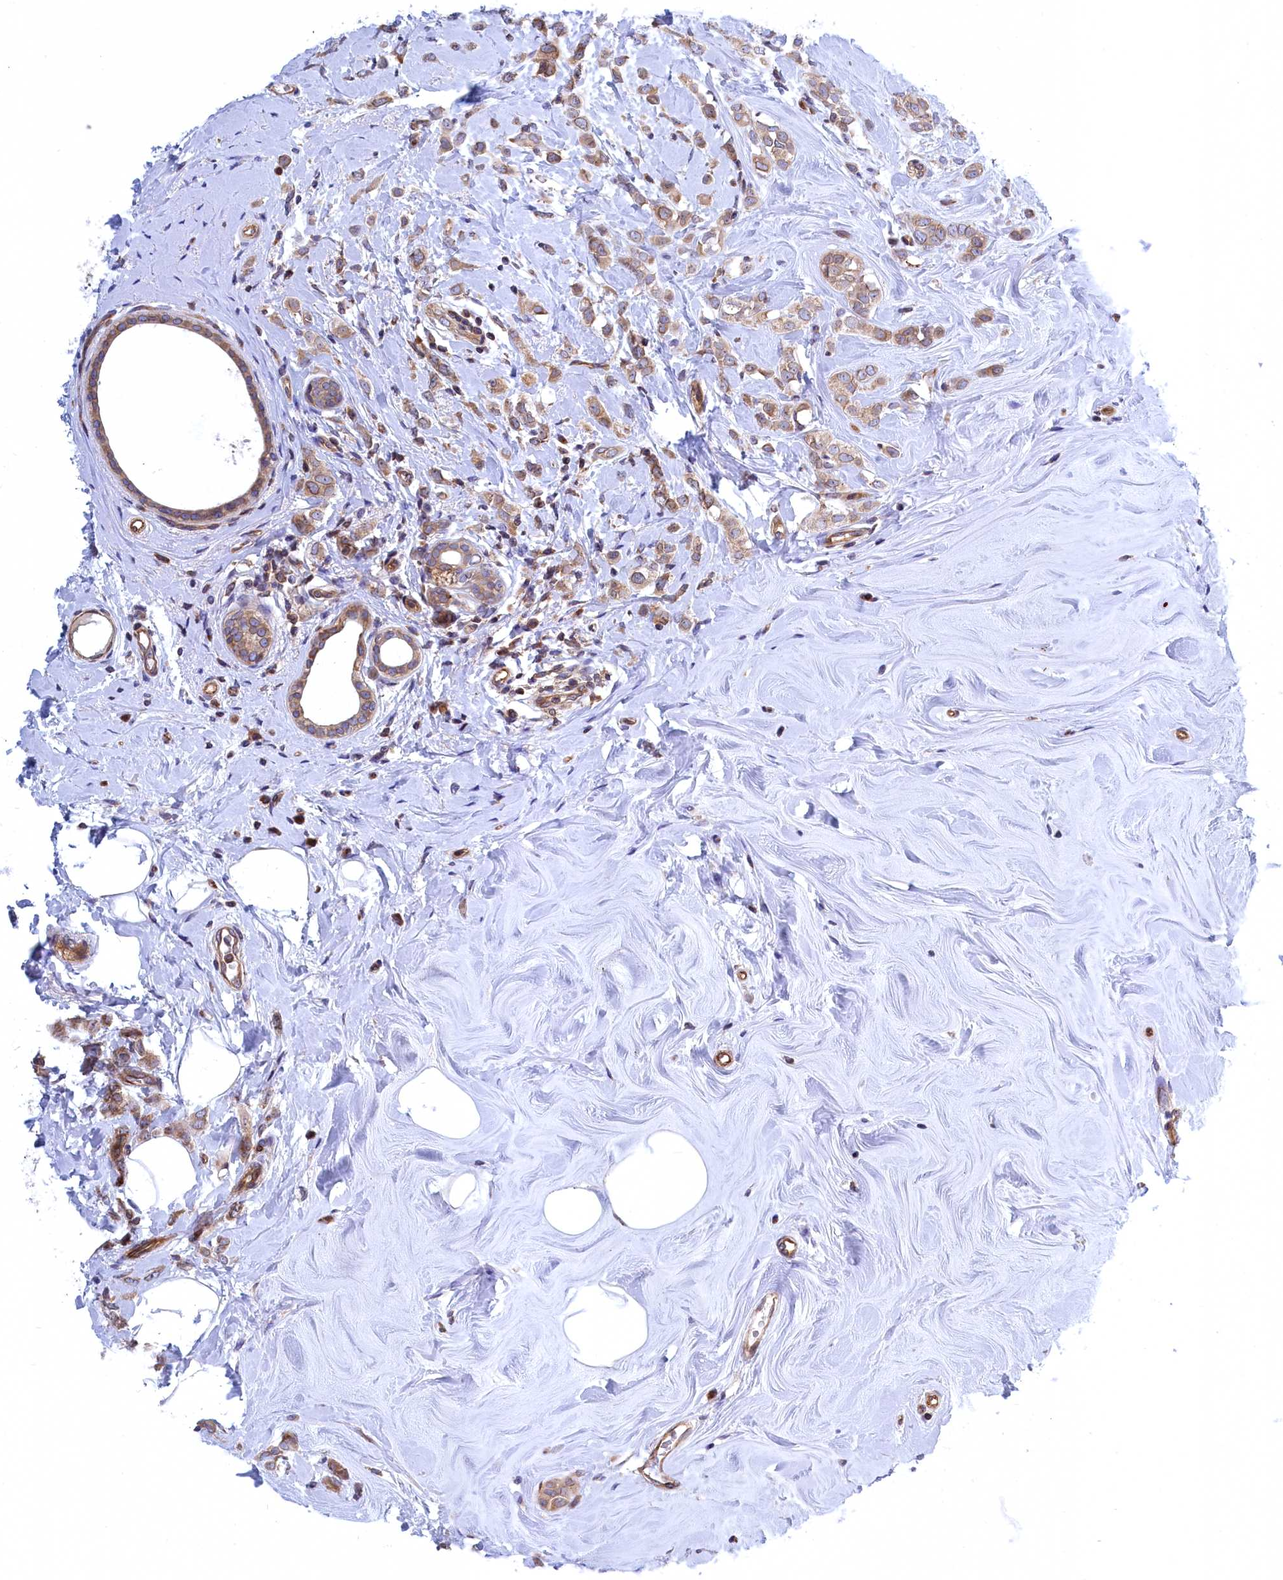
{"staining": {"intensity": "weak", "quantity": ">75%", "location": "cytoplasmic/membranous"}, "tissue": "breast cancer", "cell_type": "Tumor cells", "image_type": "cancer", "snomed": [{"axis": "morphology", "description": "Lobular carcinoma"}, {"axis": "topography", "description": "Breast"}], "caption": "IHC of human breast cancer (lobular carcinoma) displays low levels of weak cytoplasmic/membranous positivity in approximately >75% of tumor cells.", "gene": "NAA10", "patient": {"sex": "female", "age": 47}}